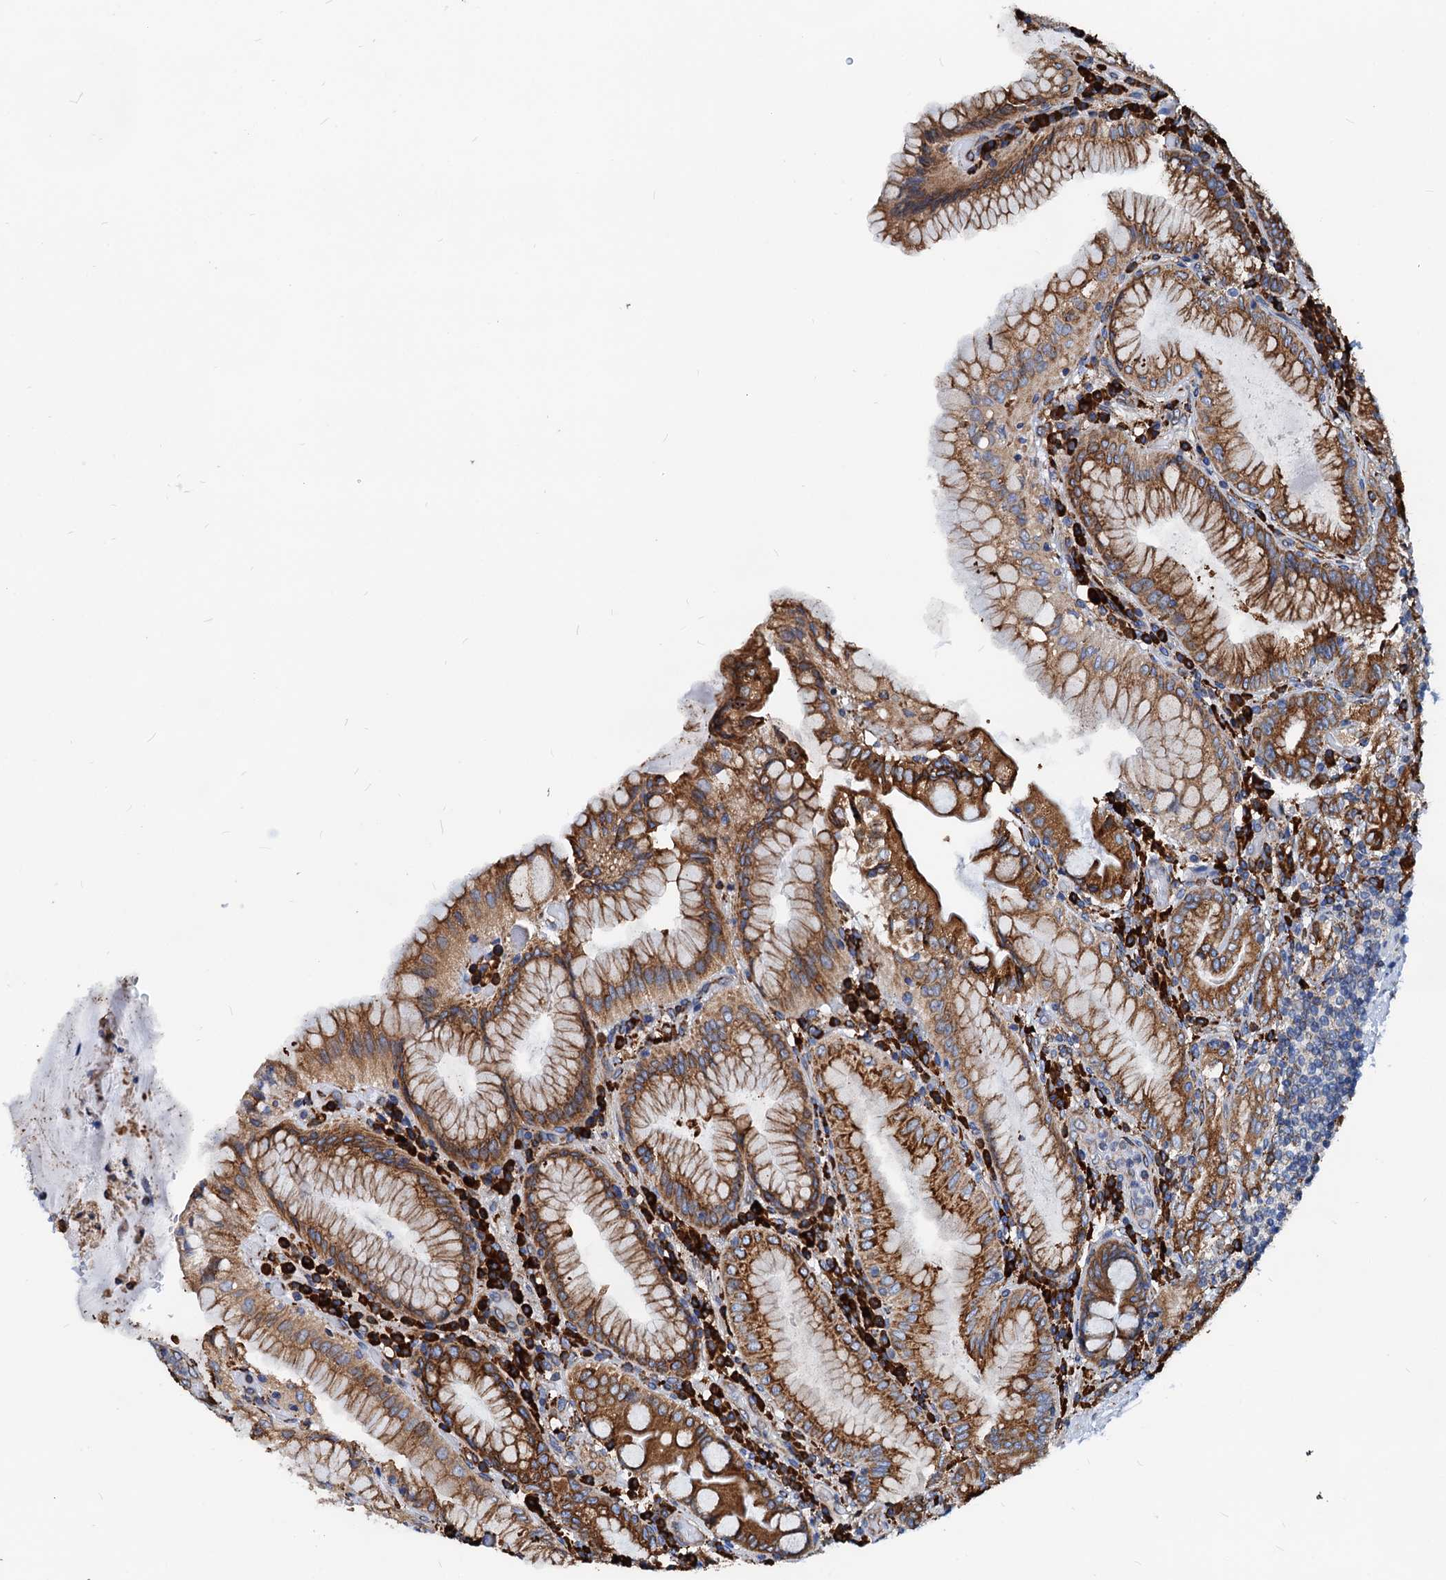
{"staining": {"intensity": "strong", "quantity": "25%-75%", "location": "cytoplasmic/membranous"}, "tissue": "stomach", "cell_type": "Glandular cells", "image_type": "normal", "snomed": [{"axis": "morphology", "description": "Normal tissue, NOS"}, {"axis": "topography", "description": "Stomach, upper"}, {"axis": "topography", "description": "Stomach, lower"}], "caption": "Immunohistochemical staining of benign stomach displays strong cytoplasmic/membranous protein expression in about 25%-75% of glandular cells. Immunohistochemistry (ihc) stains the protein in brown and the nuclei are stained blue.", "gene": "HSPA5", "patient": {"sex": "female", "age": 76}}